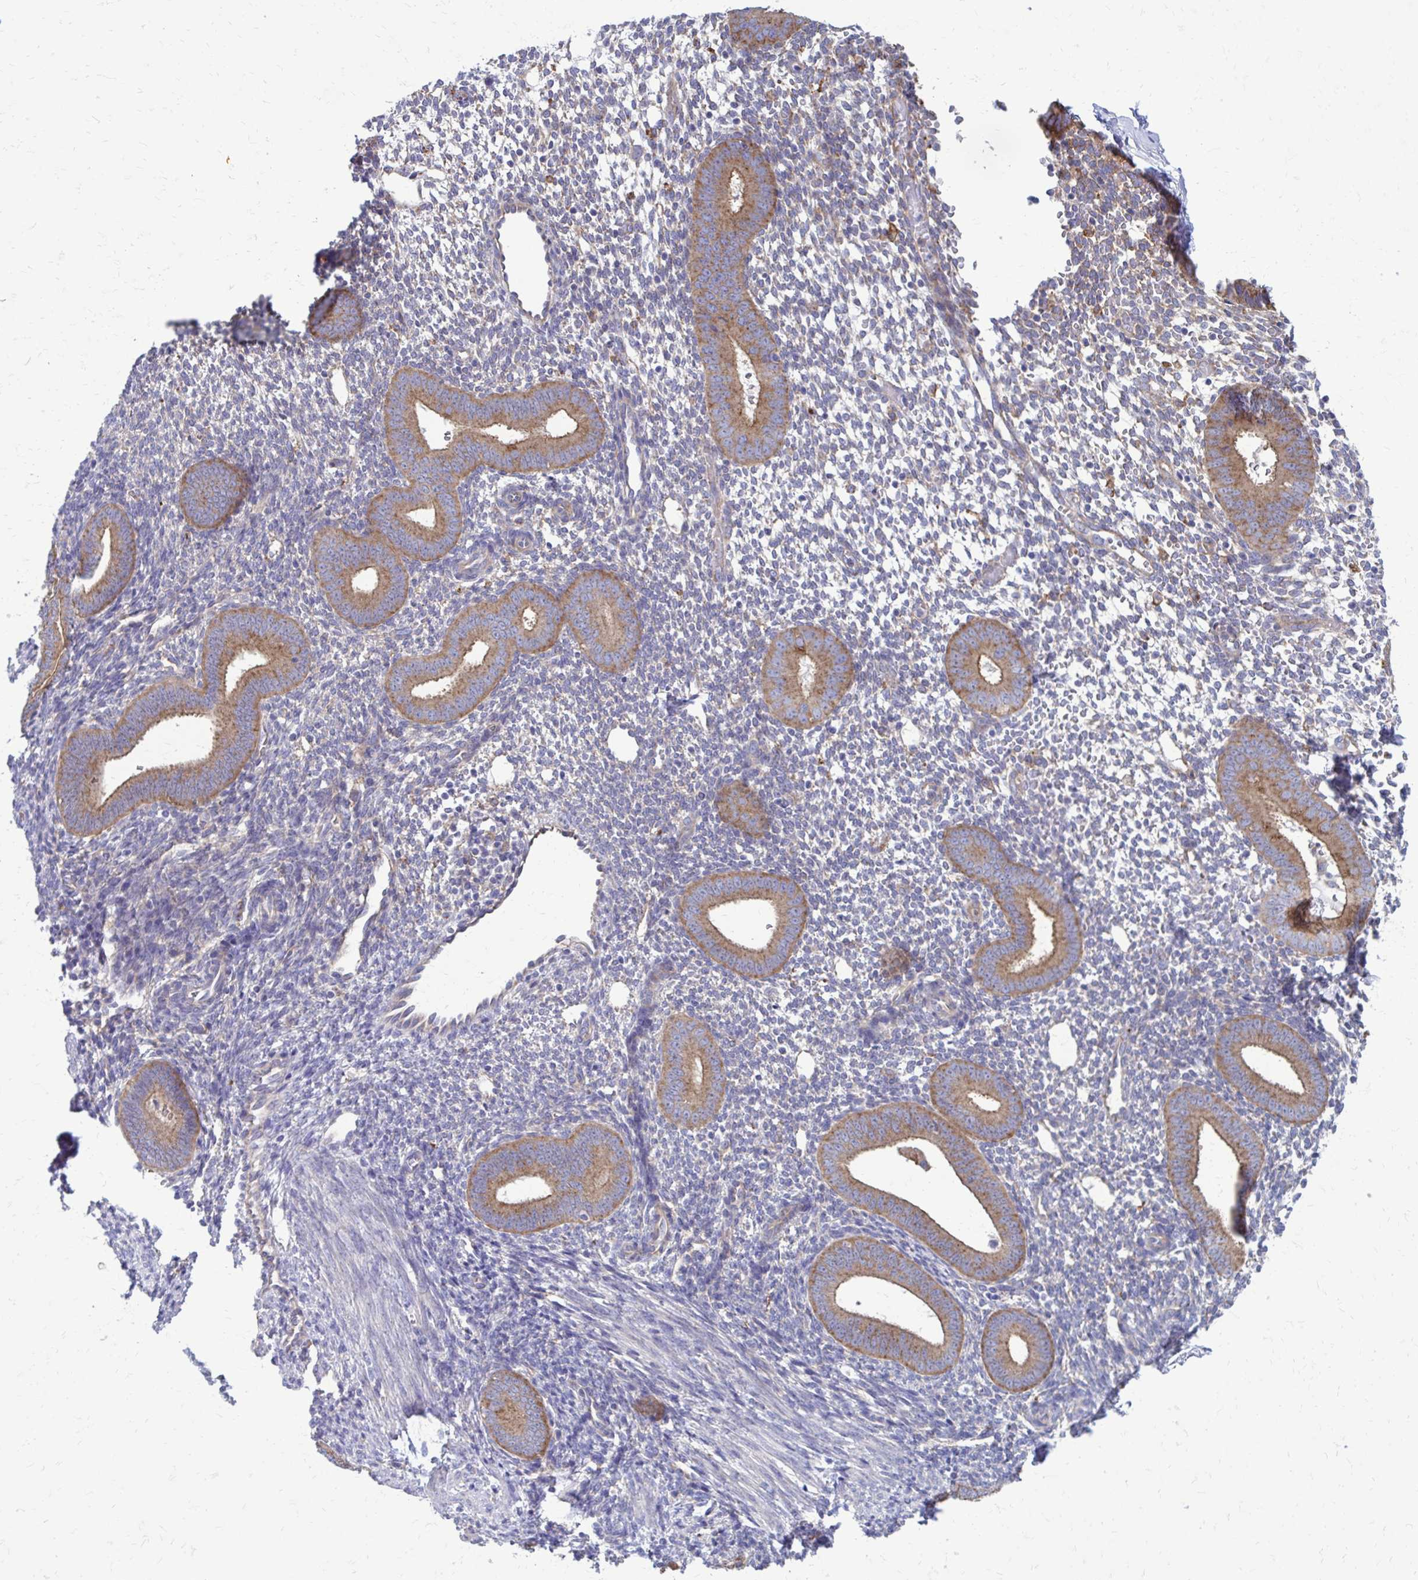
{"staining": {"intensity": "negative", "quantity": "none", "location": "none"}, "tissue": "endometrium", "cell_type": "Cells in endometrial stroma", "image_type": "normal", "snomed": [{"axis": "morphology", "description": "Normal tissue, NOS"}, {"axis": "topography", "description": "Endometrium"}], "caption": "Immunohistochemical staining of unremarkable human endometrium demonstrates no significant staining in cells in endometrial stroma.", "gene": "CLTA", "patient": {"sex": "female", "age": 40}}